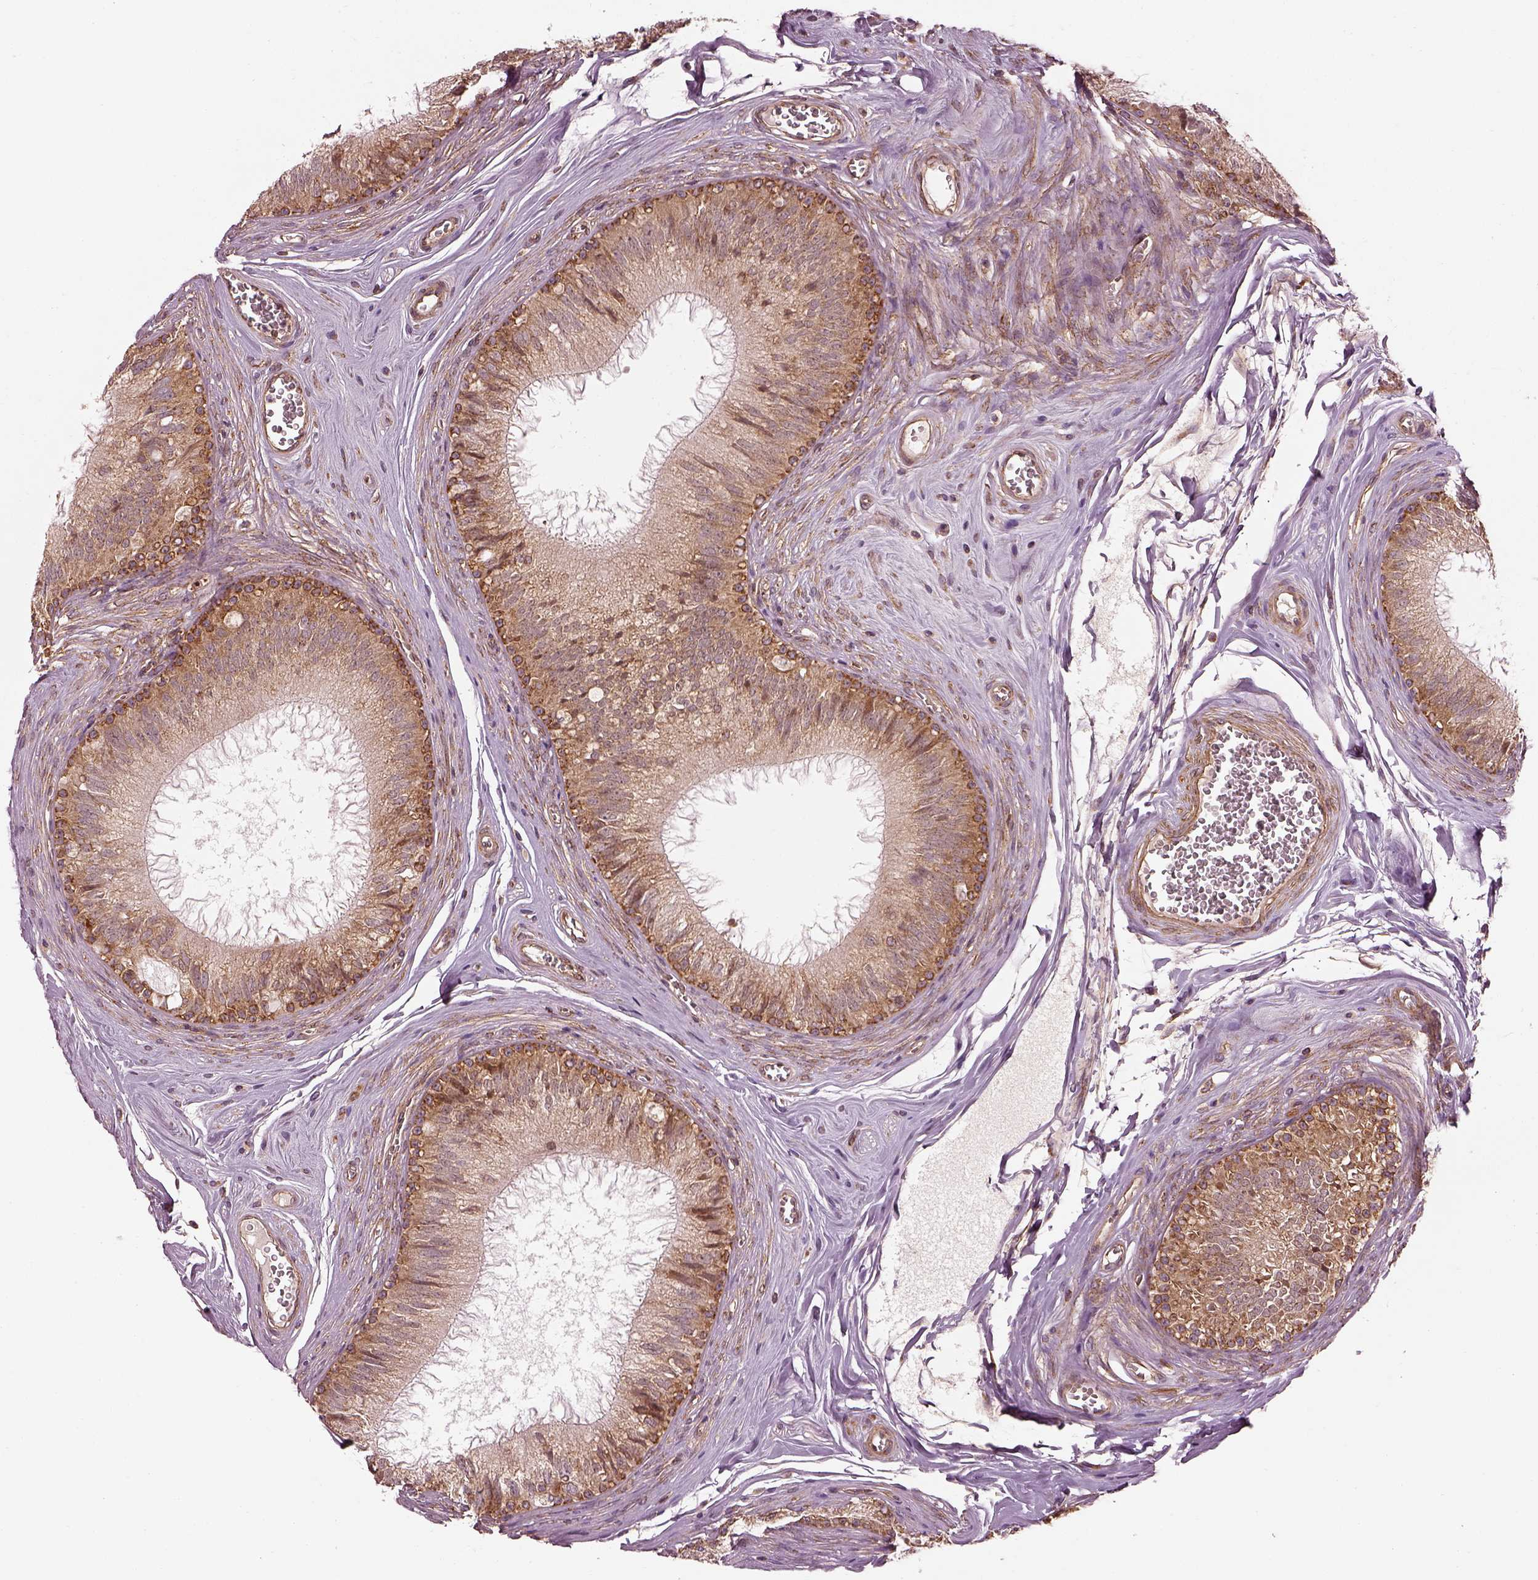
{"staining": {"intensity": "moderate", "quantity": ">75%", "location": "cytoplasmic/membranous"}, "tissue": "epididymis", "cell_type": "Glandular cells", "image_type": "normal", "snomed": [{"axis": "morphology", "description": "Normal tissue, NOS"}, {"axis": "topography", "description": "Epididymis"}], "caption": "Immunohistochemistry histopathology image of normal human epididymis stained for a protein (brown), which displays medium levels of moderate cytoplasmic/membranous positivity in about >75% of glandular cells.", "gene": "LSM14A", "patient": {"sex": "male", "age": 37}}